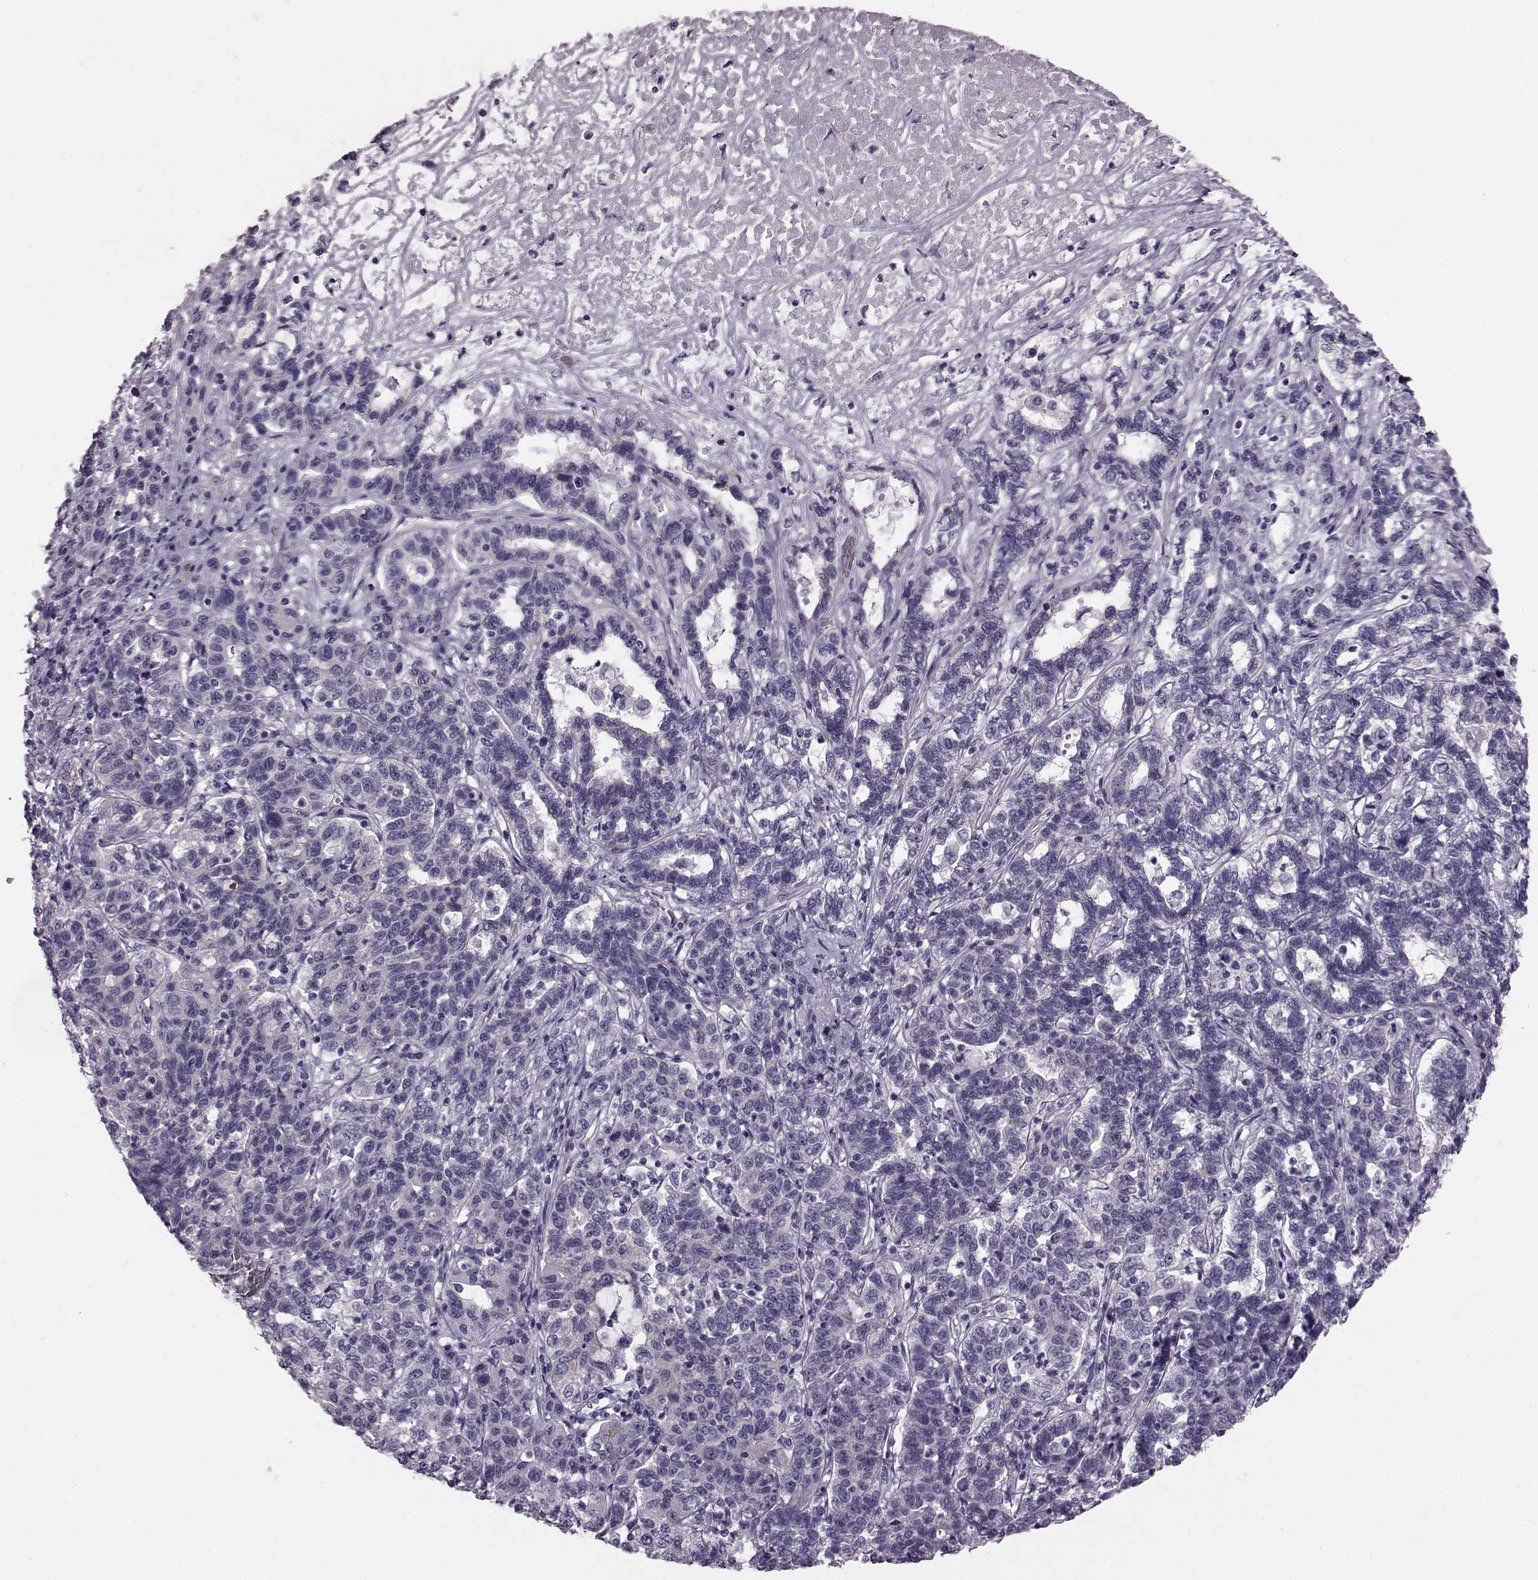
{"staining": {"intensity": "negative", "quantity": "none", "location": "none"}, "tissue": "liver cancer", "cell_type": "Tumor cells", "image_type": "cancer", "snomed": [{"axis": "morphology", "description": "Adenocarcinoma, NOS"}, {"axis": "morphology", "description": "Cholangiocarcinoma"}, {"axis": "topography", "description": "Liver"}], "caption": "Protein analysis of liver cancer demonstrates no significant positivity in tumor cells.", "gene": "SNTG1", "patient": {"sex": "male", "age": 64}}